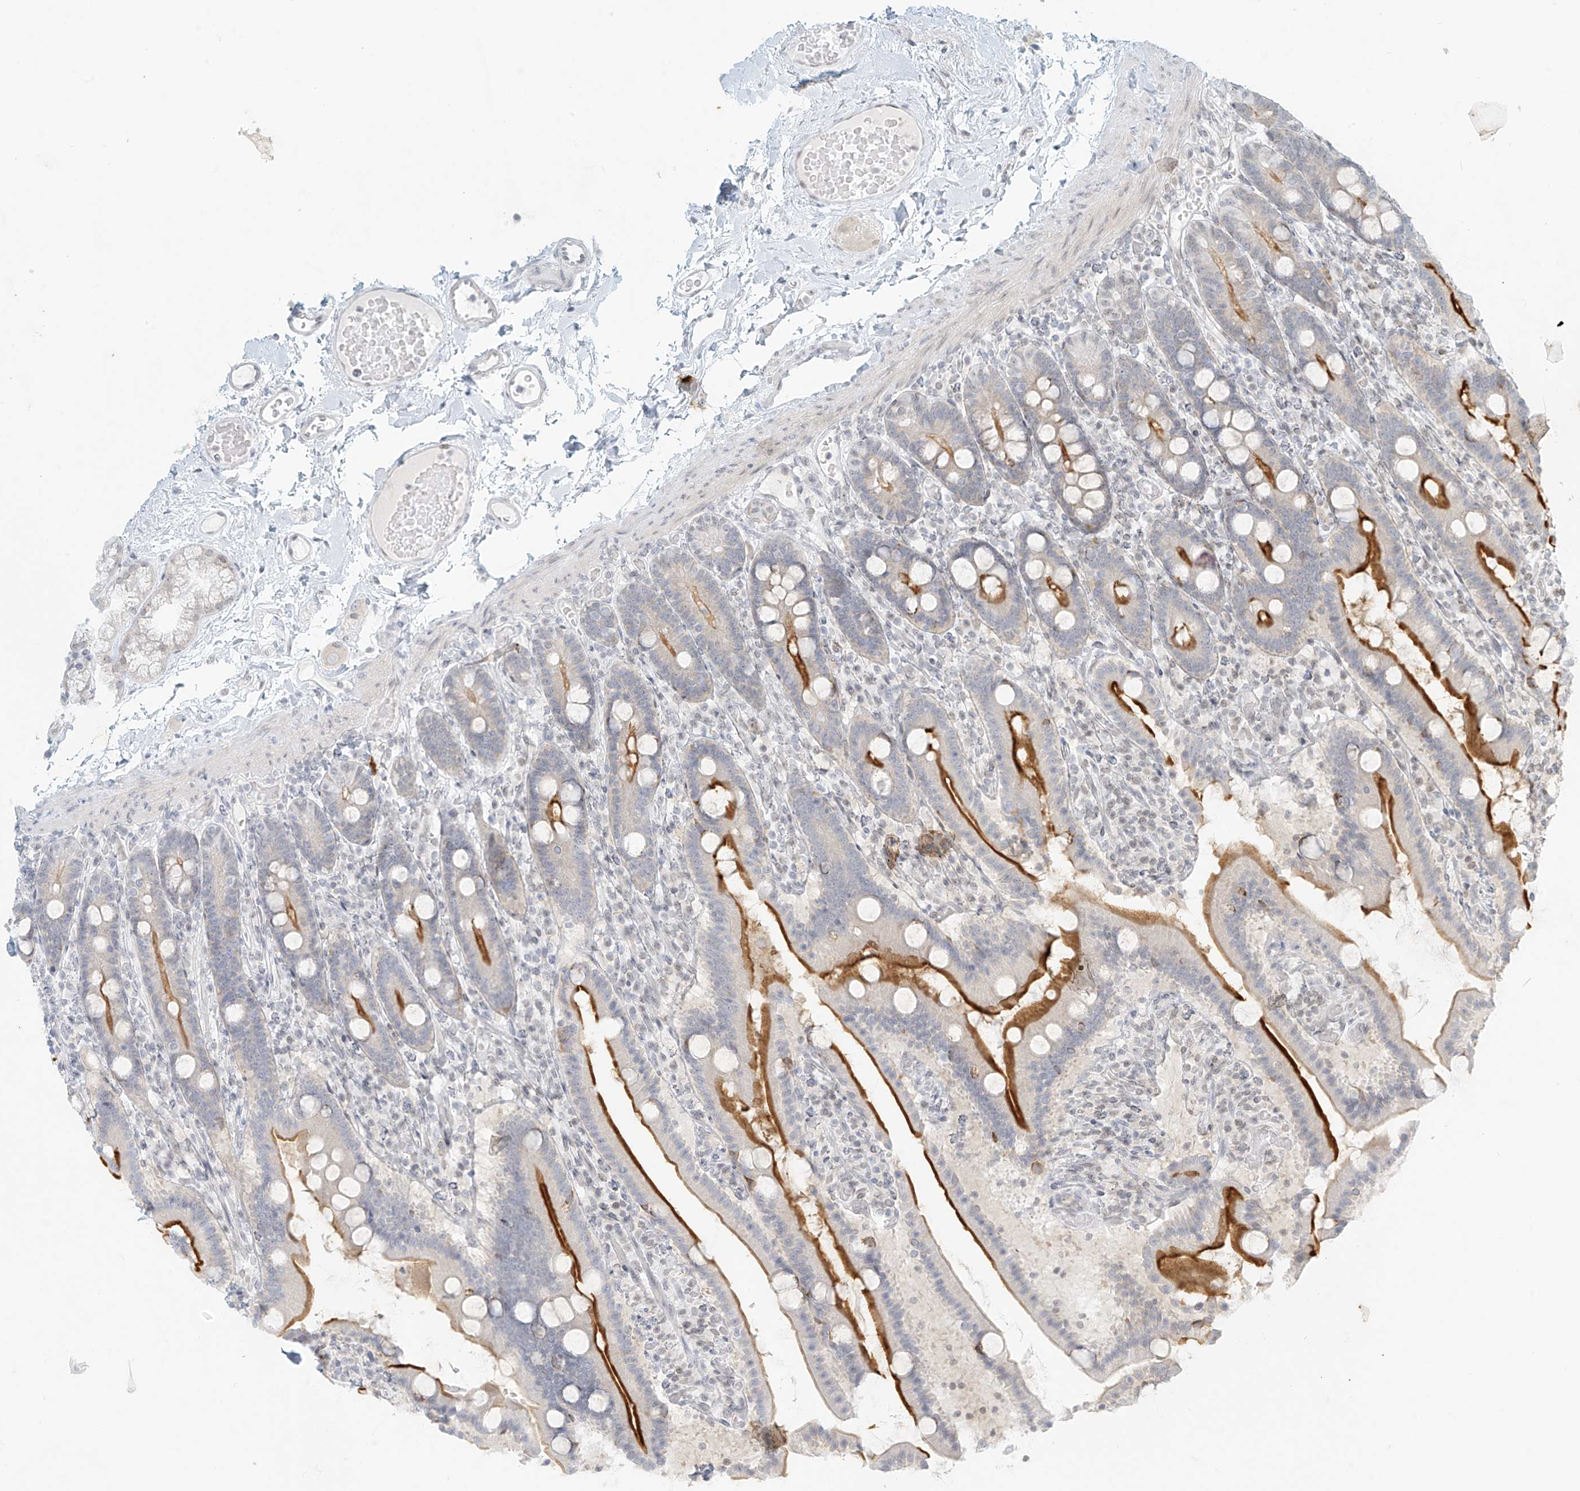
{"staining": {"intensity": "strong", "quantity": "25%-75%", "location": "cytoplasmic/membranous"}, "tissue": "duodenum", "cell_type": "Glandular cells", "image_type": "normal", "snomed": [{"axis": "morphology", "description": "Normal tissue, NOS"}, {"axis": "topography", "description": "Duodenum"}], "caption": "DAB (3,3'-diaminobenzidine) immunohistochemical staining of unremarkable duodenum shows strong cytoplasmic/membranous protein positivity in approximately 25%-75% of glandular cells.", "gene": "OSBPL7", "patient": {"sex": "male", "age": 55}}